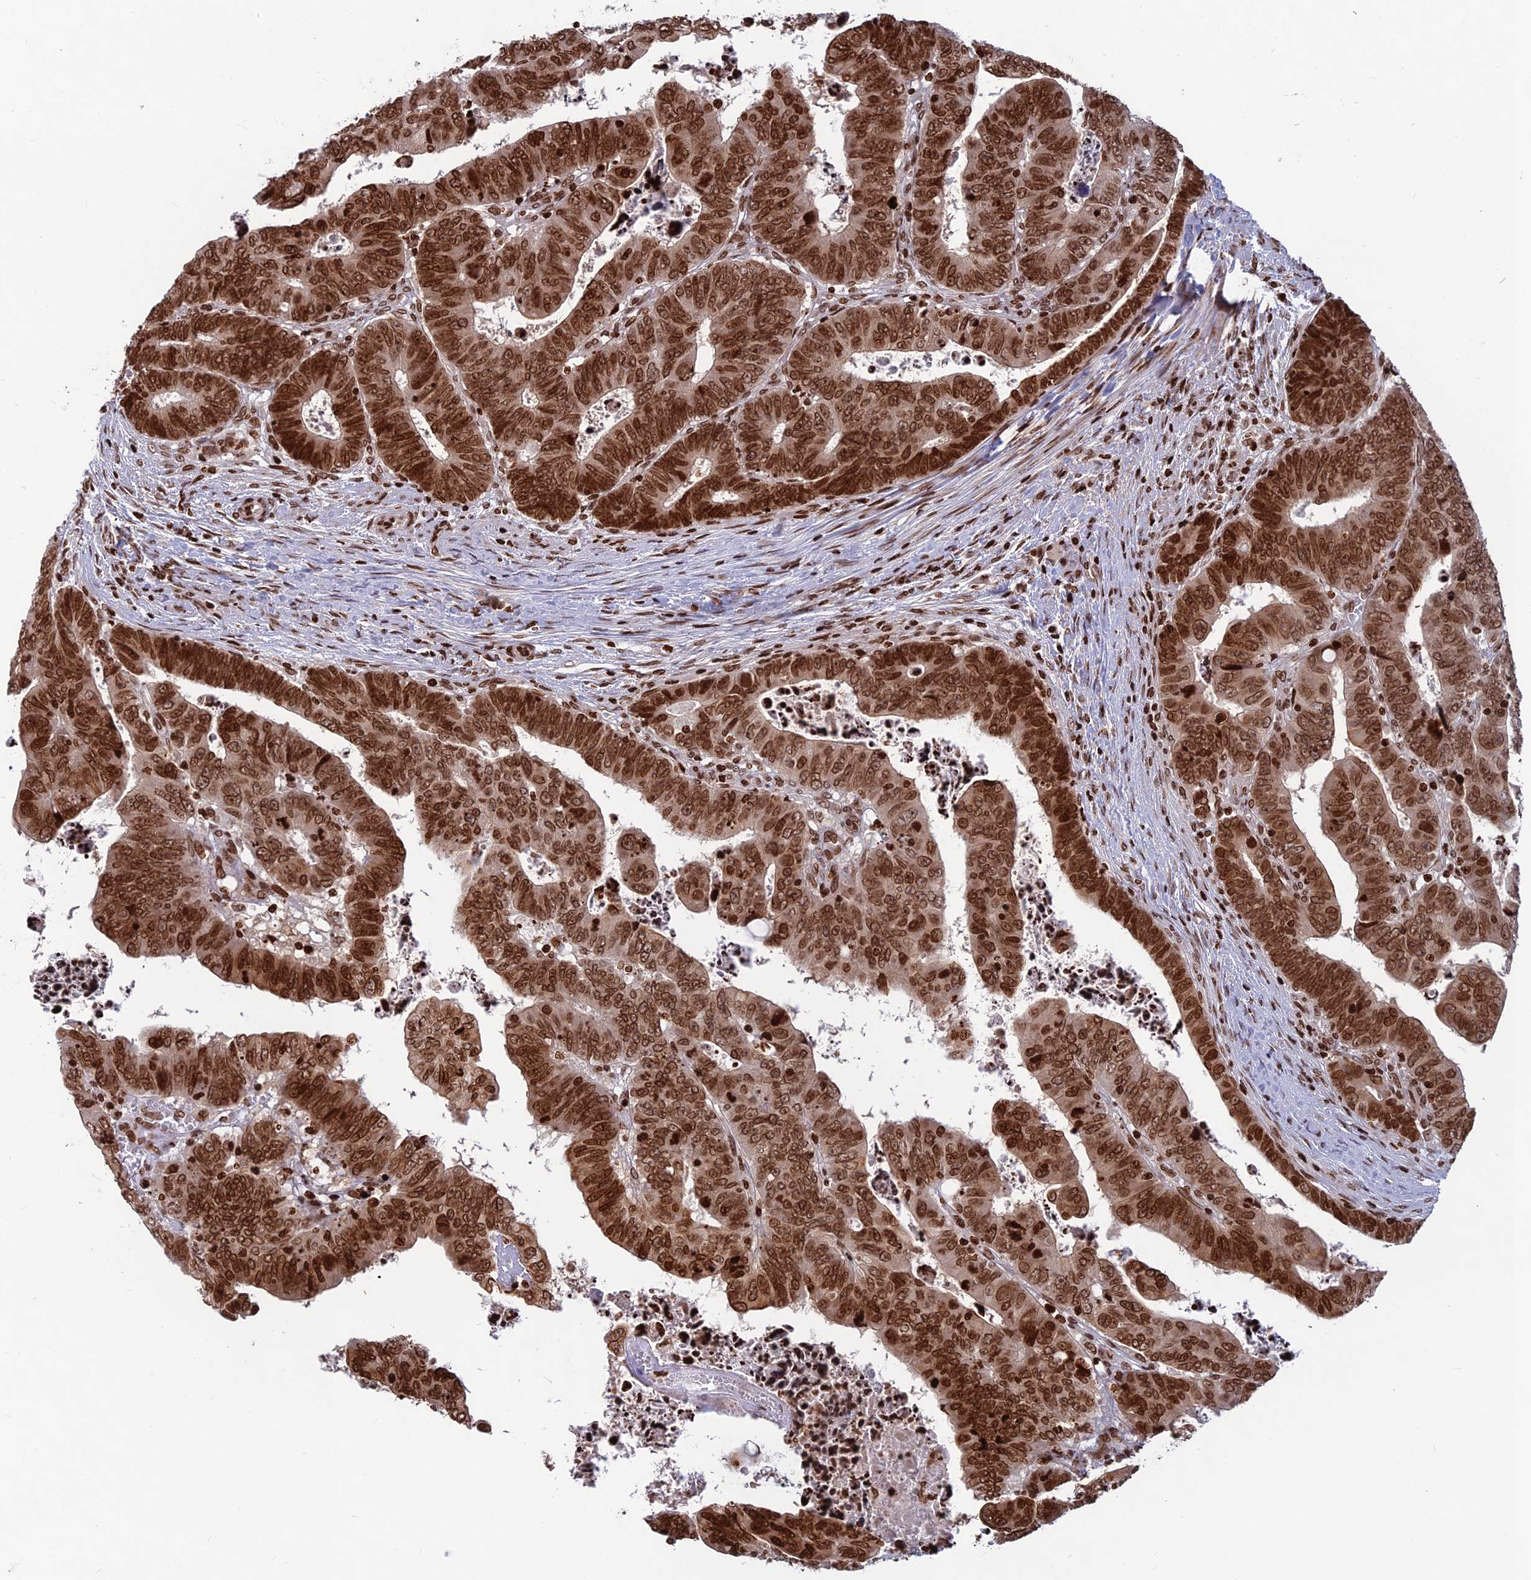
{"staining": {"intensity": "strong", "quantity": ">75%", "location": "nuclear"}, "tissue": "colorectal cancer", "cell_type": "Tumor cells", "image_type": "cancer", "snomed": [{"axis": "morphology", "description": "Normal tissue, NOS"}, {"axis": "morphology", "description": "Adenocarcinoma, NOS"}, {"axis": "topography", "description": "Rectum"}], "caption": "Human adenocarcinoma (colorectal) stained with a brown dye displays strong nuclear positive staining in about >75% of tumor cells.", "gene": "TET2", "patient": {"sex": "female", "age": 65}}